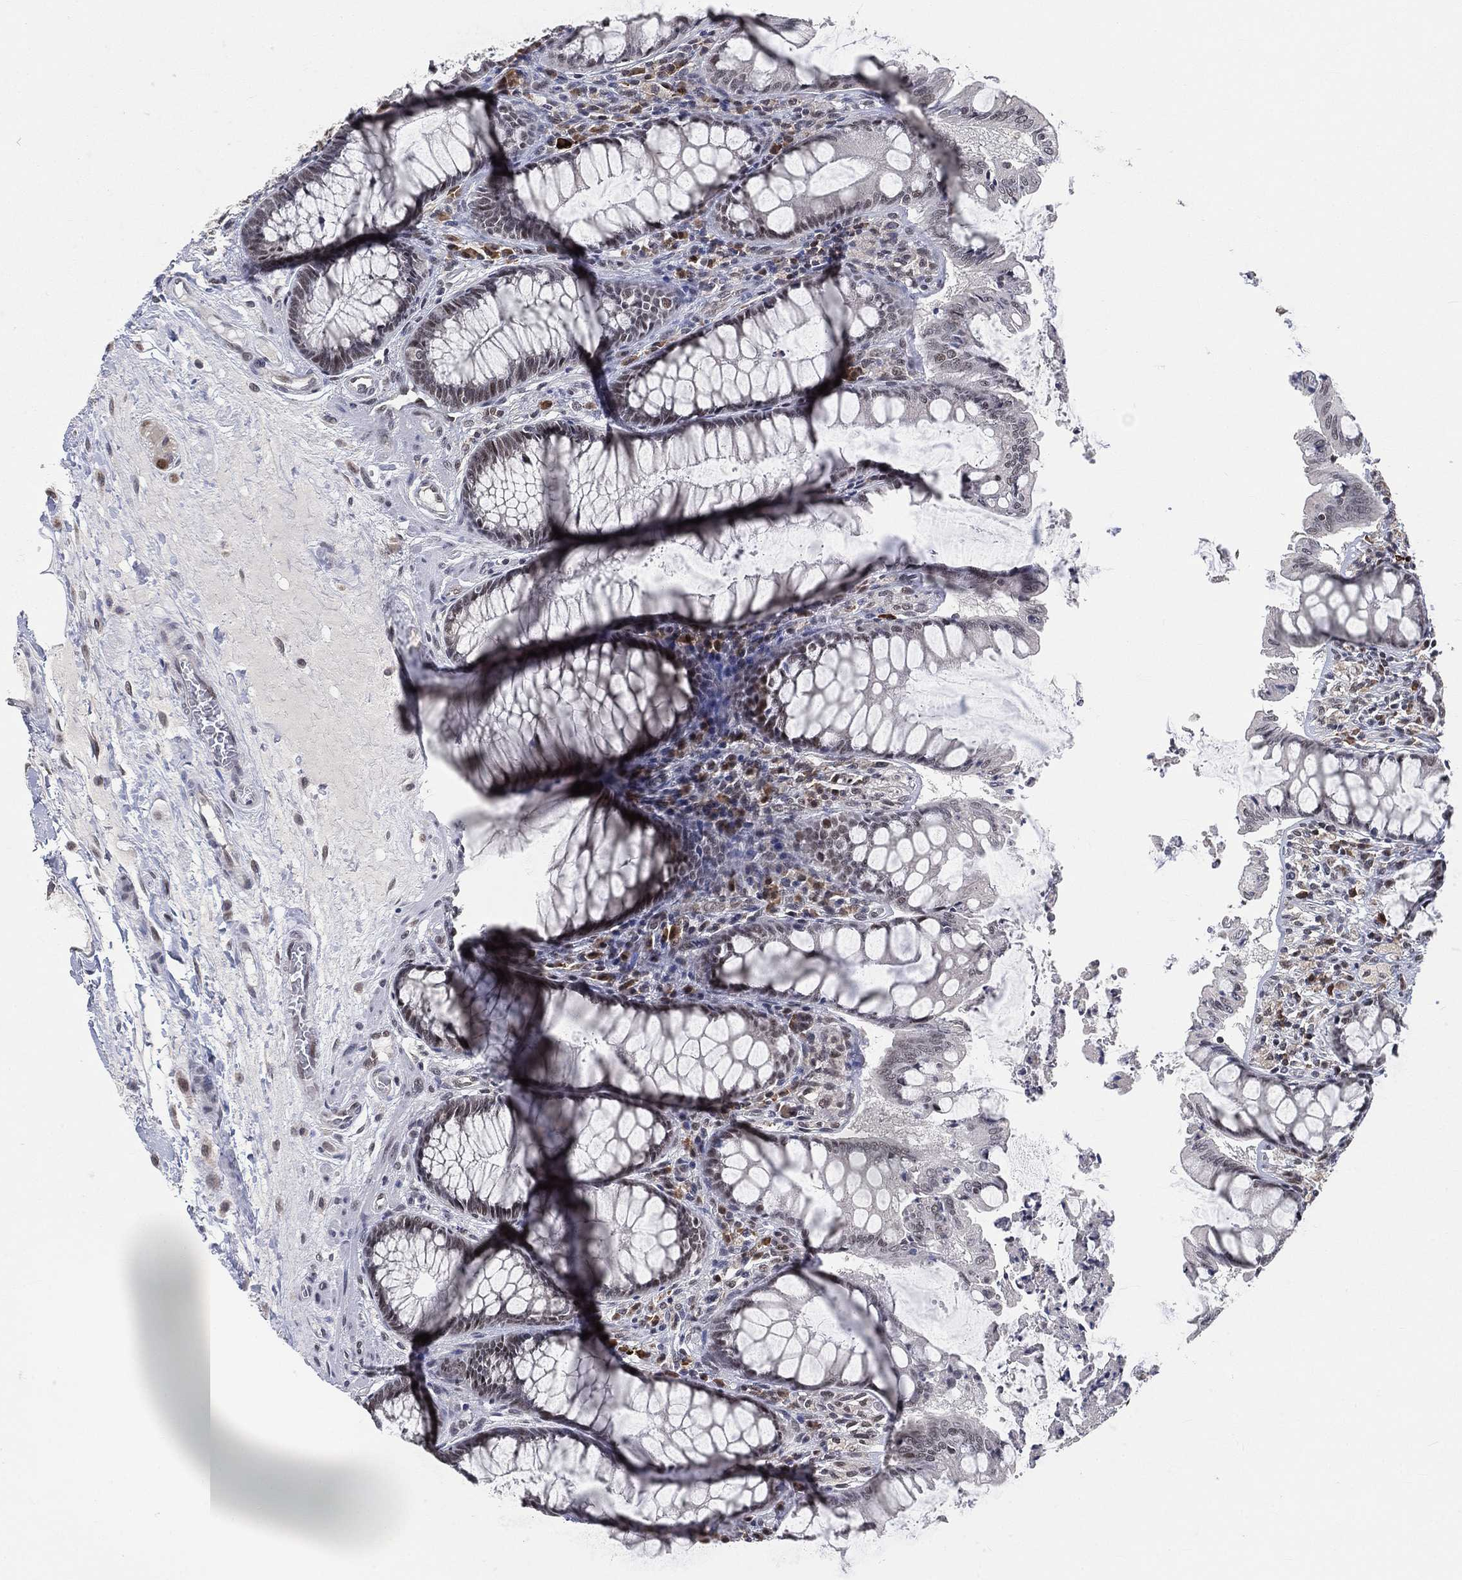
{"staining": {"intensity": "negative", "quantity": "none", "location": "none"}, "tissue": "colon", "cell_type": "Endothelial cells", "image_type": "normal", "snomed": [{"axis": "morphology", "description": "Normal tissue, NOS"}, {"axis": "topography", "description": "Colon"}], "caption": "Protein analysis of unremarkable colon demonstrates no significant staining in endothelial cells. Brightfield microscopy of immunohistochemistry stained with DAB (3,3'-diaminobenzidine) (brown) and hematoxylin (blue), captured at high magnification.", "gene": "YLPM1", "patient": {"sex": "female", "age": 65}}